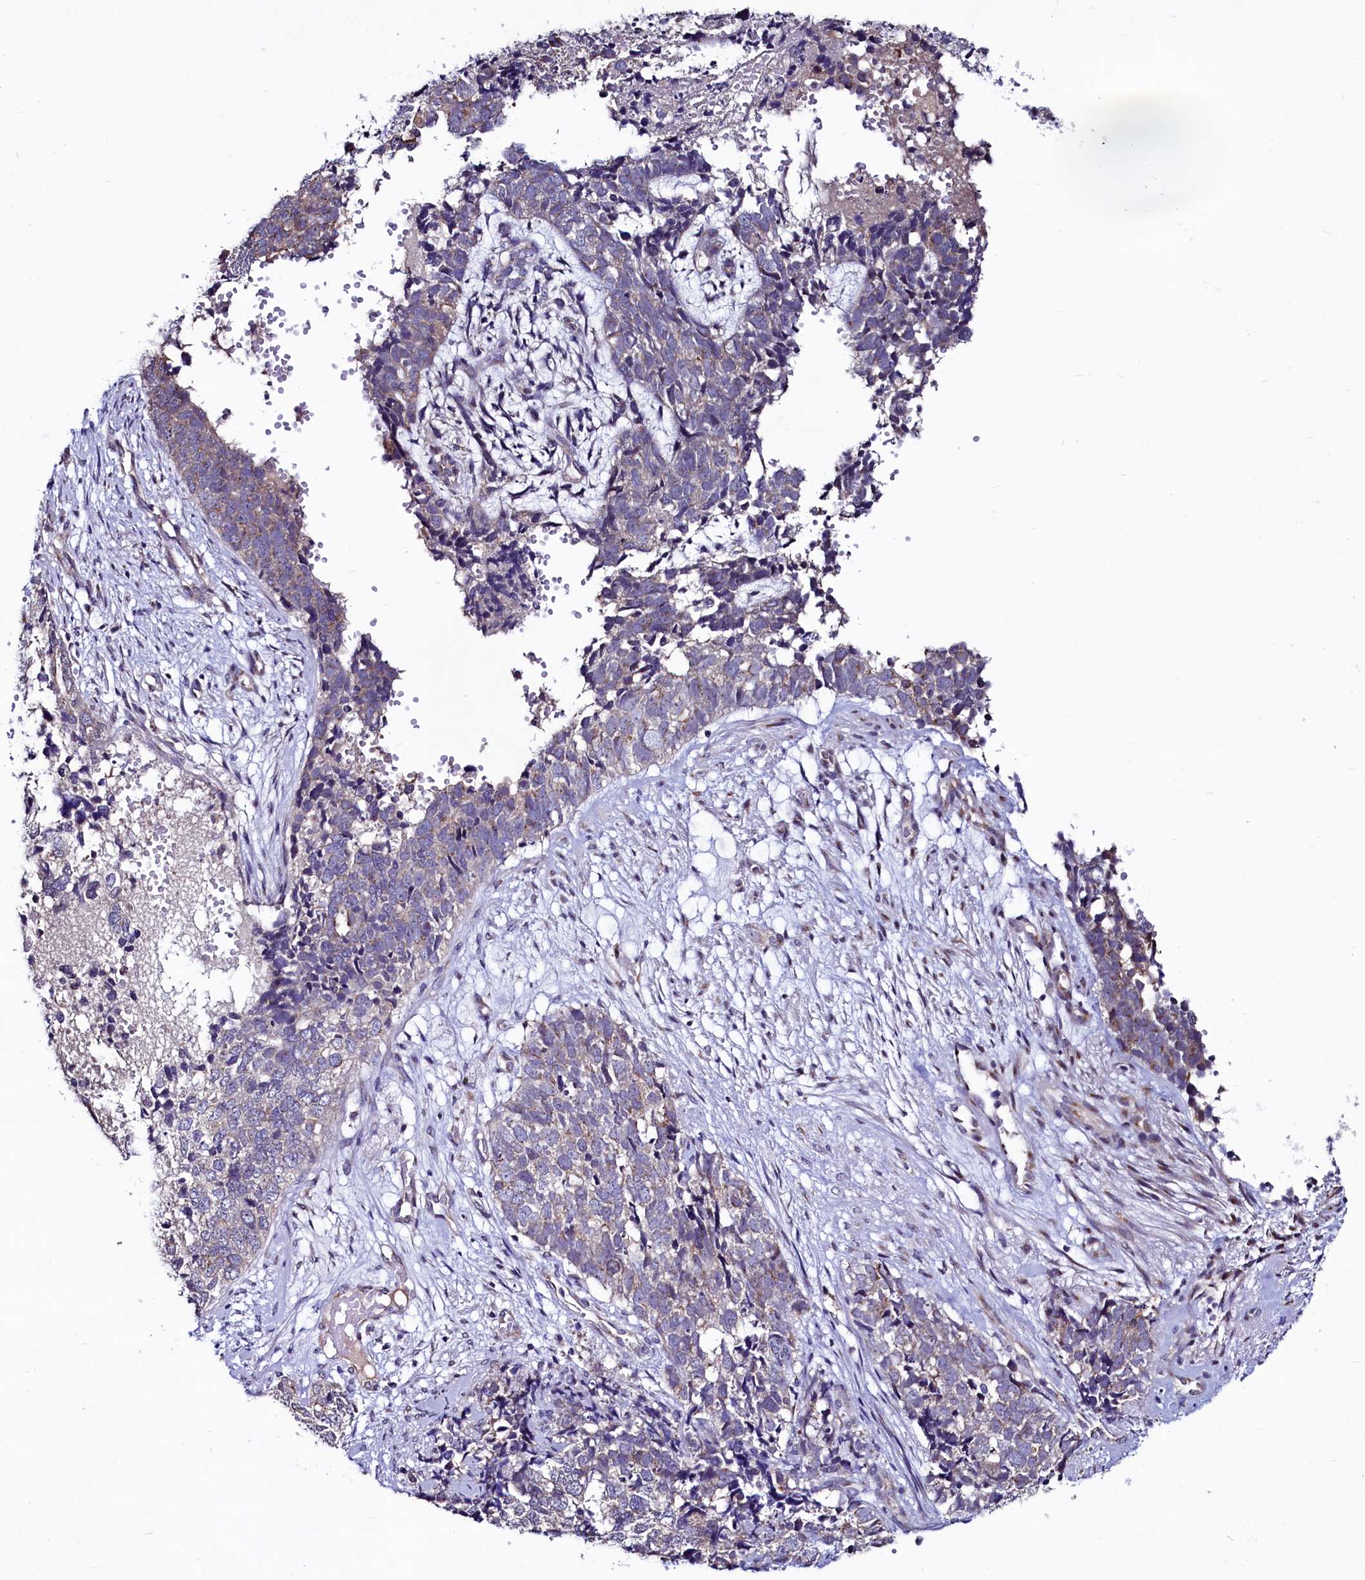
{"staining": {"intensity": "weak", "quantity": "<25%", "location": "cytoplasmic/membranous"}, "tissue": "cervical cancer", "cell_type": "Tumor cells", "image_type": "cancer", "snomed": [{"axis": "morphology", "description": "Squamous cell carcinoma, NOS"}, {"axis": "topography", "description": "Cervix"}], "caption": "A micrograph of human cervical cancer is negative for staining in tumor cells. (Immunohistochemistry (ihc), brightfield microscopy, high magnification).", "gene": "SEC24C", "patient": {"sex": "female", "age": 63}}